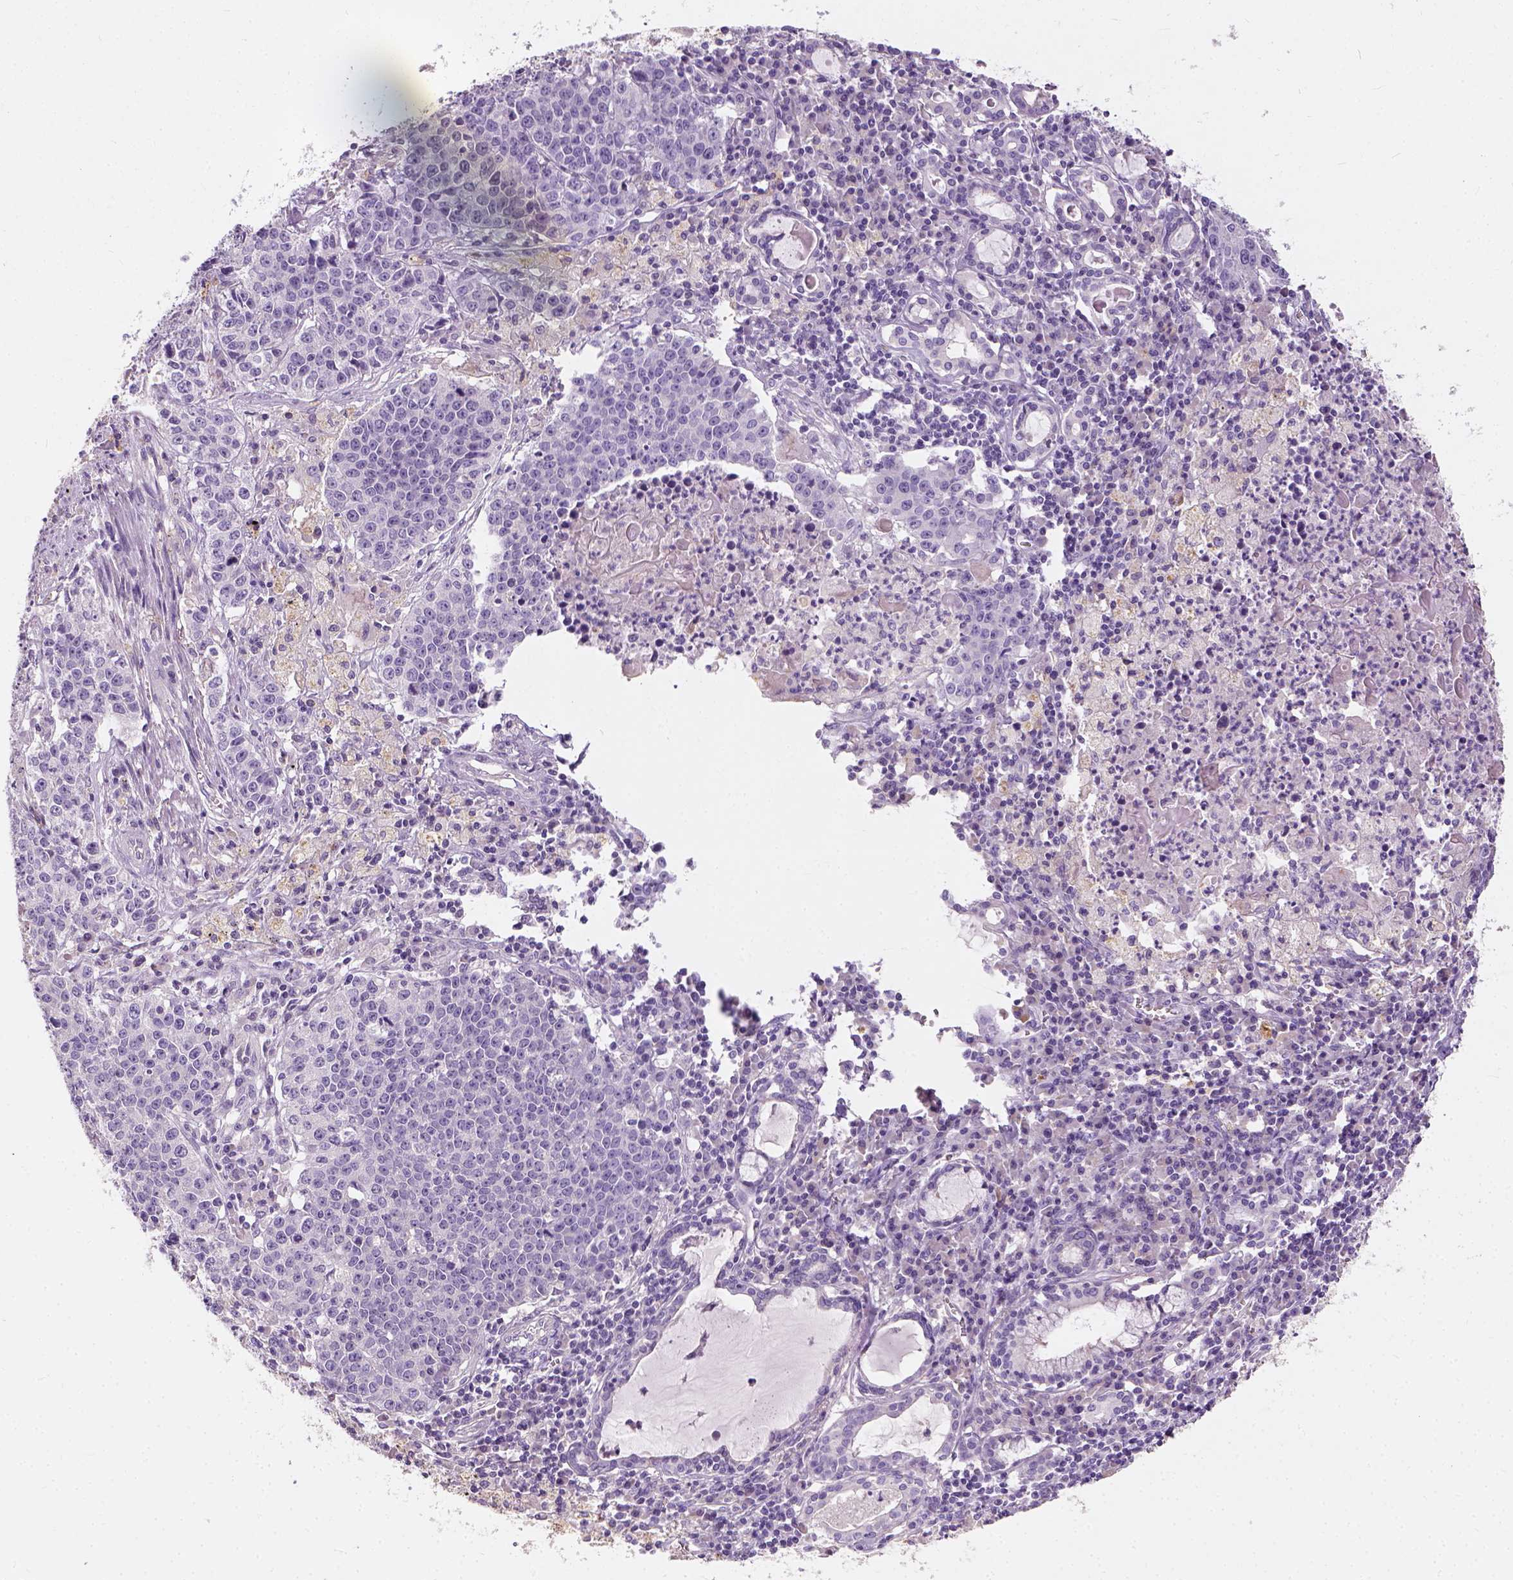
{"staining": {"intensity": "negative", "quantity": "none", "location": "none"}, "tissue": "lung cancer", "cell_type": "Tumor cells", "image_type": "cancer", "snomed": [{"axis": "morphology", "description": "Squamous cell carcinoma, NOS"}, {"axis": "morphology", "description": "Squamous cell carcinoma, metastatic, NOS"}, {"axis": "topography", "description": "Lung"}, {"axis": "topography", "description": "Pleura, NOS"}], "caption": "Human lung cancer (metastatic squamous cell carcinoma) stained for a protein using immunohistochemistry (IHC) shows no expression in tumor cells.", "gene": "DHCR24", "patient": {"sex": "male", "age": 72}}